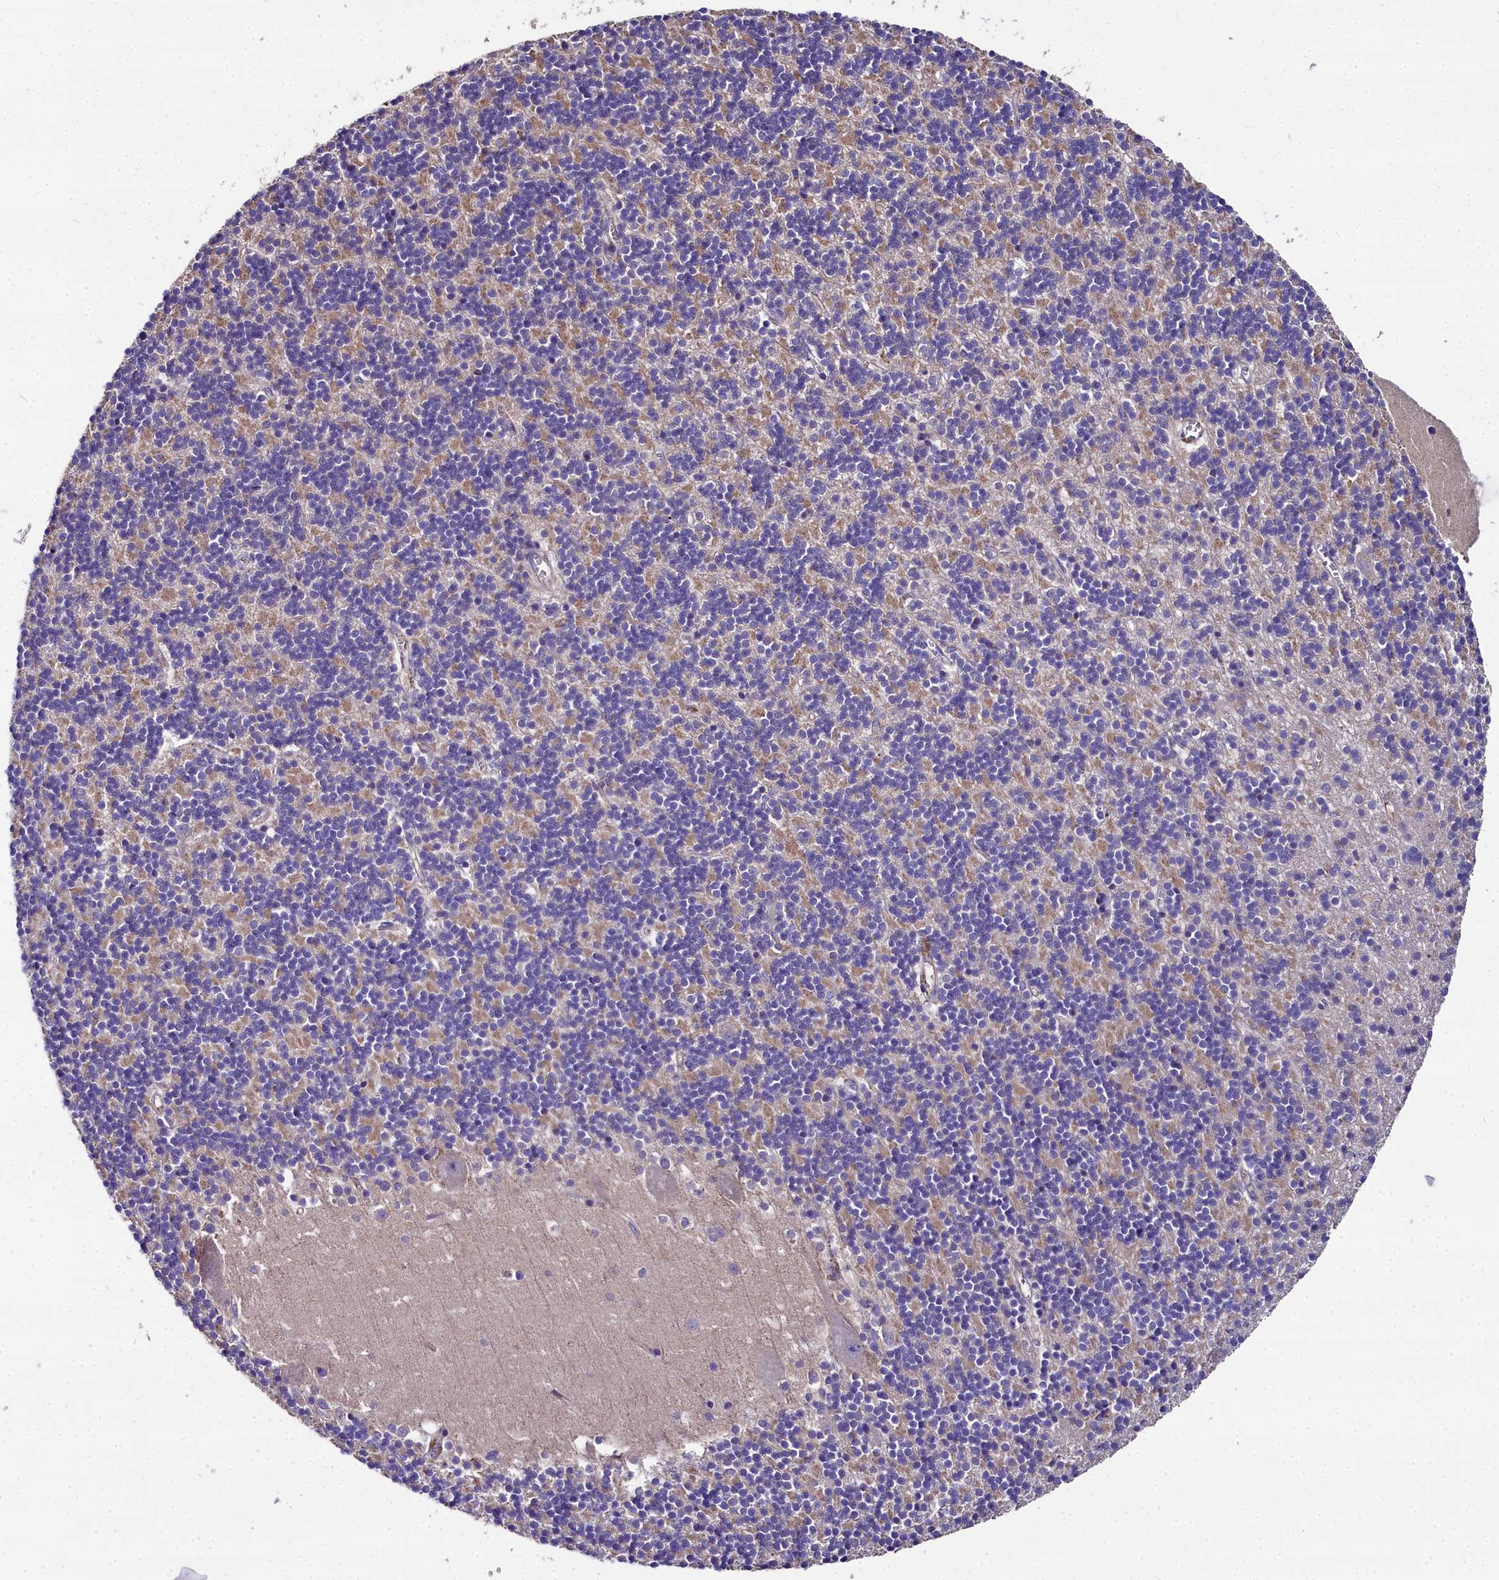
{"staining": {"intensity": "moderate", "quantity": "<25%", "location": "cytoplasmic/membranous"}, "tissue": "cerebellum", "cell_type": "Cells in granular layer", "image_type": "normal", "snomed": [{"axis": "morphology", "description": "Normal tissue, NOS"}, {"axis": "topography", "description": "Cerebellum"}], "caption": "The histopathology image displays staining of normal cerebellum, revealing moderate cytoplasmic/membranous protein positivity (brown color) within cells in granular layer.", "gene": "NT5M", "patient": {"sex": "male", "age": 54}}